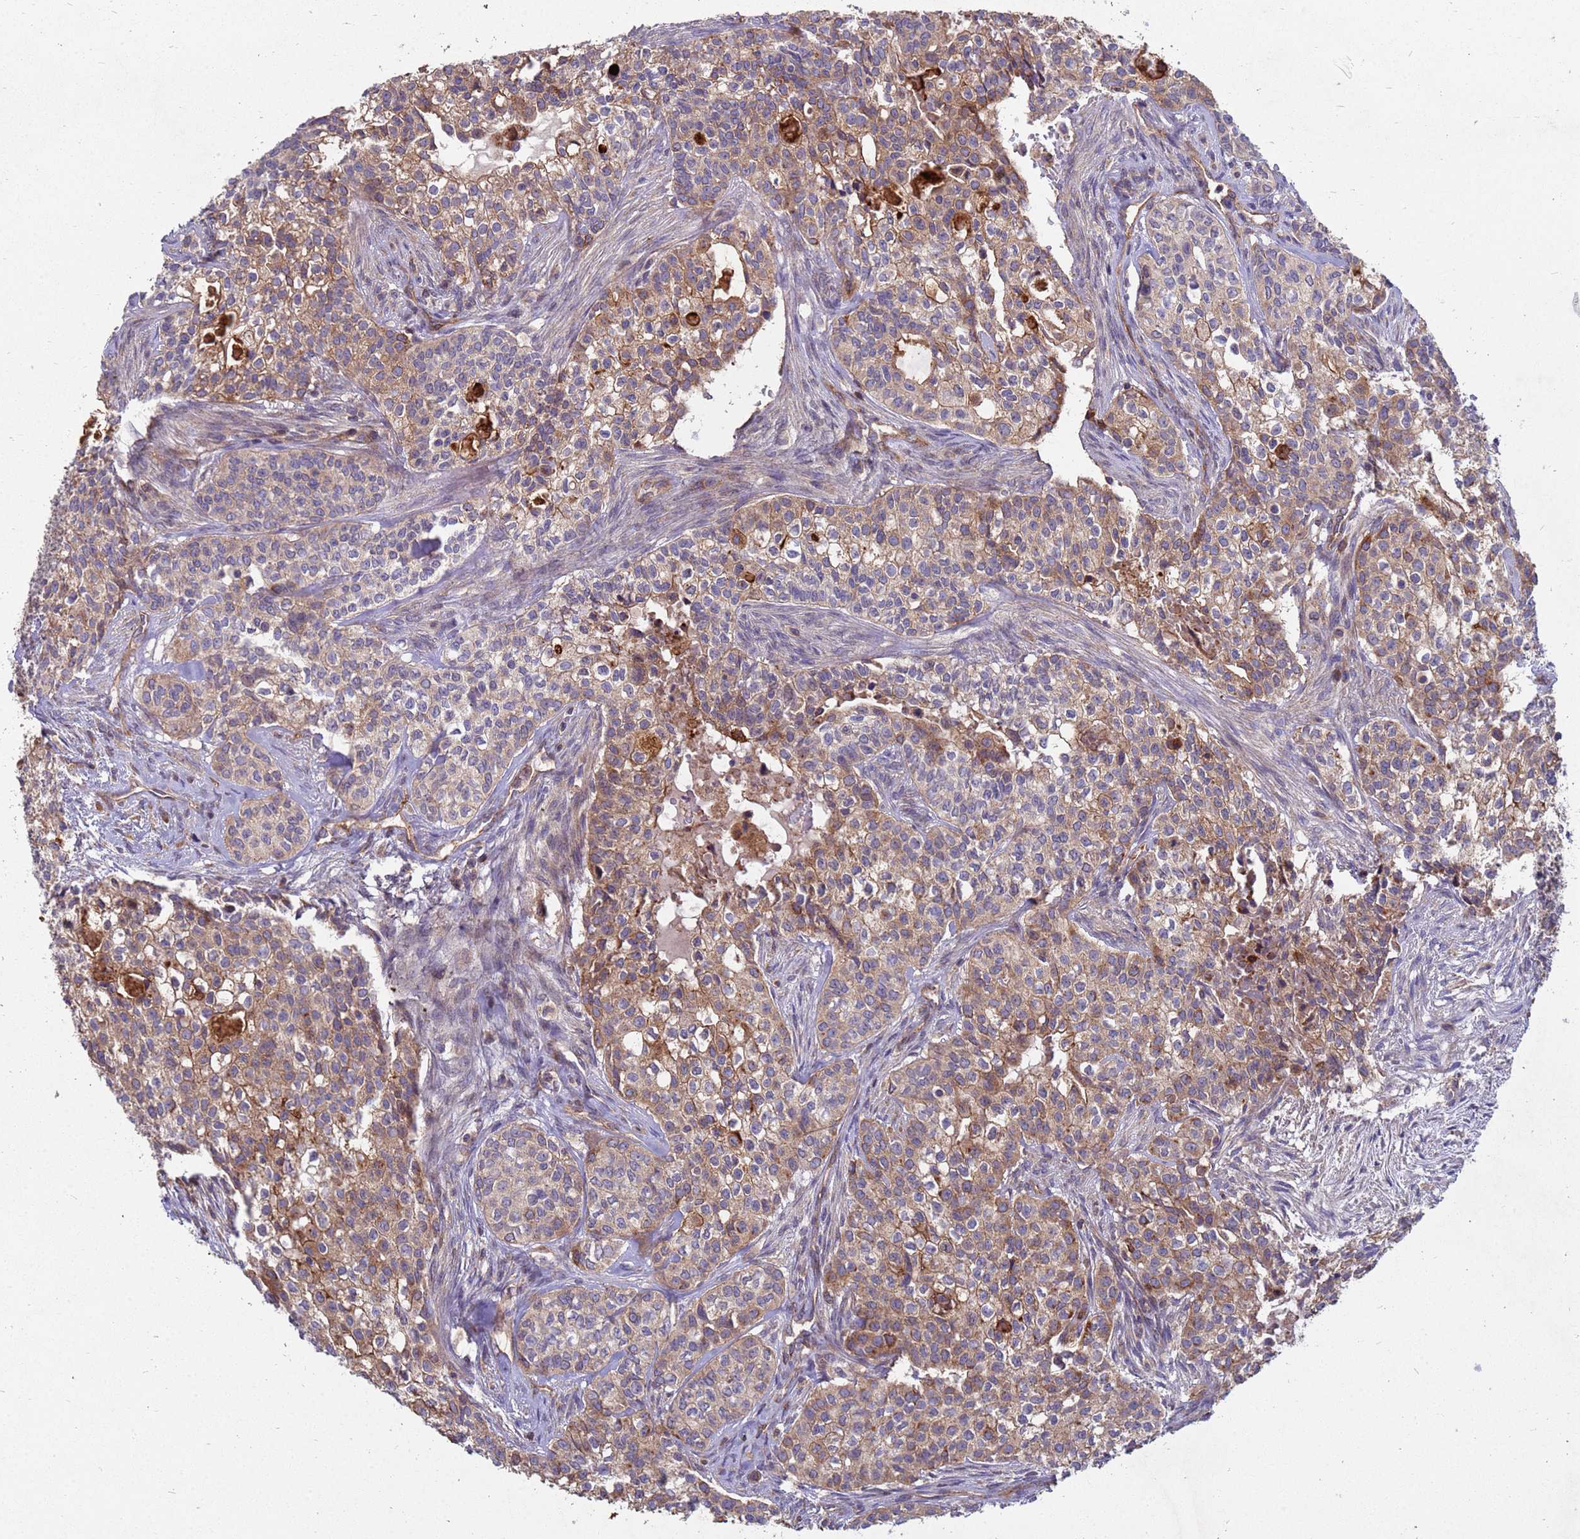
{"staining": {"intensity": "moderate", "quantity": ">75%", "location": "cytoplasmic/membranous"}, "tissue": "head and neck cancer", "cell_type": "Tumor cells", "image_type": "cancer", "snomed": [{"axis": "morphology", "description": "Adenocarcinoma, NOS"}, {"axis": "topography", "description": "Head-Neck"}], "caption": "Protein staining of head and neck cancer tissue displays moderate cytoplasmic/membranous staining in approximately >75% of tumor cells.", "gene": "CDC34", "patient": {"sex": "male", "age": 81}}